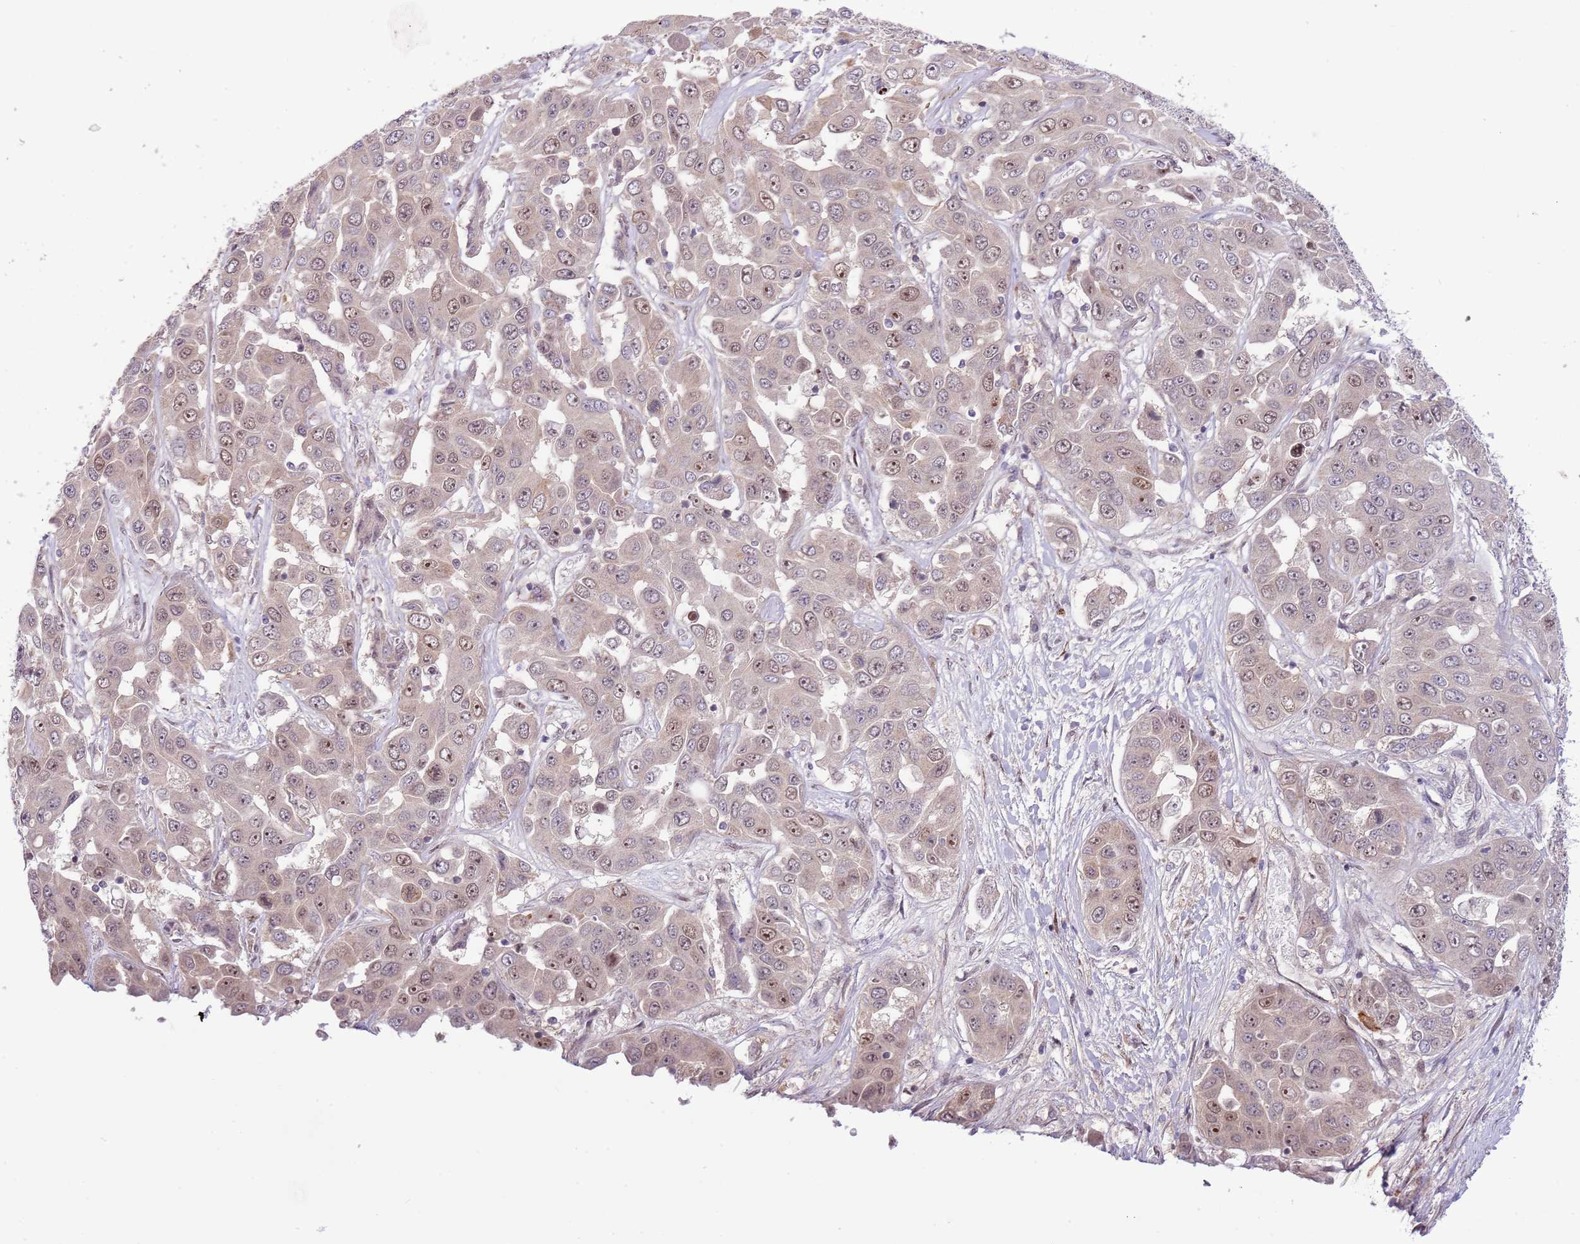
{"staining": {"intensity": "moderate", "quantity": "25%-75%", "location": "cytoplasmic/membranous,nuclear"}, "tissue": "liver cancer", "cell_type": "Tumor cells", "image_type": "cancer", "snomed": [{"axis": "morphology", "description": "Cholangiocarcinoma"}, {"axis": "topography", "description": "Liver"}], "caption": "Tumor cells exhibit moderate cytoplasmic/membranous and nuclear staining in about 25%-75% of cells in cholangiocarcinoma (liver).", "gene": "CHD1", "patient": {"sex": "female", "age": 52}}